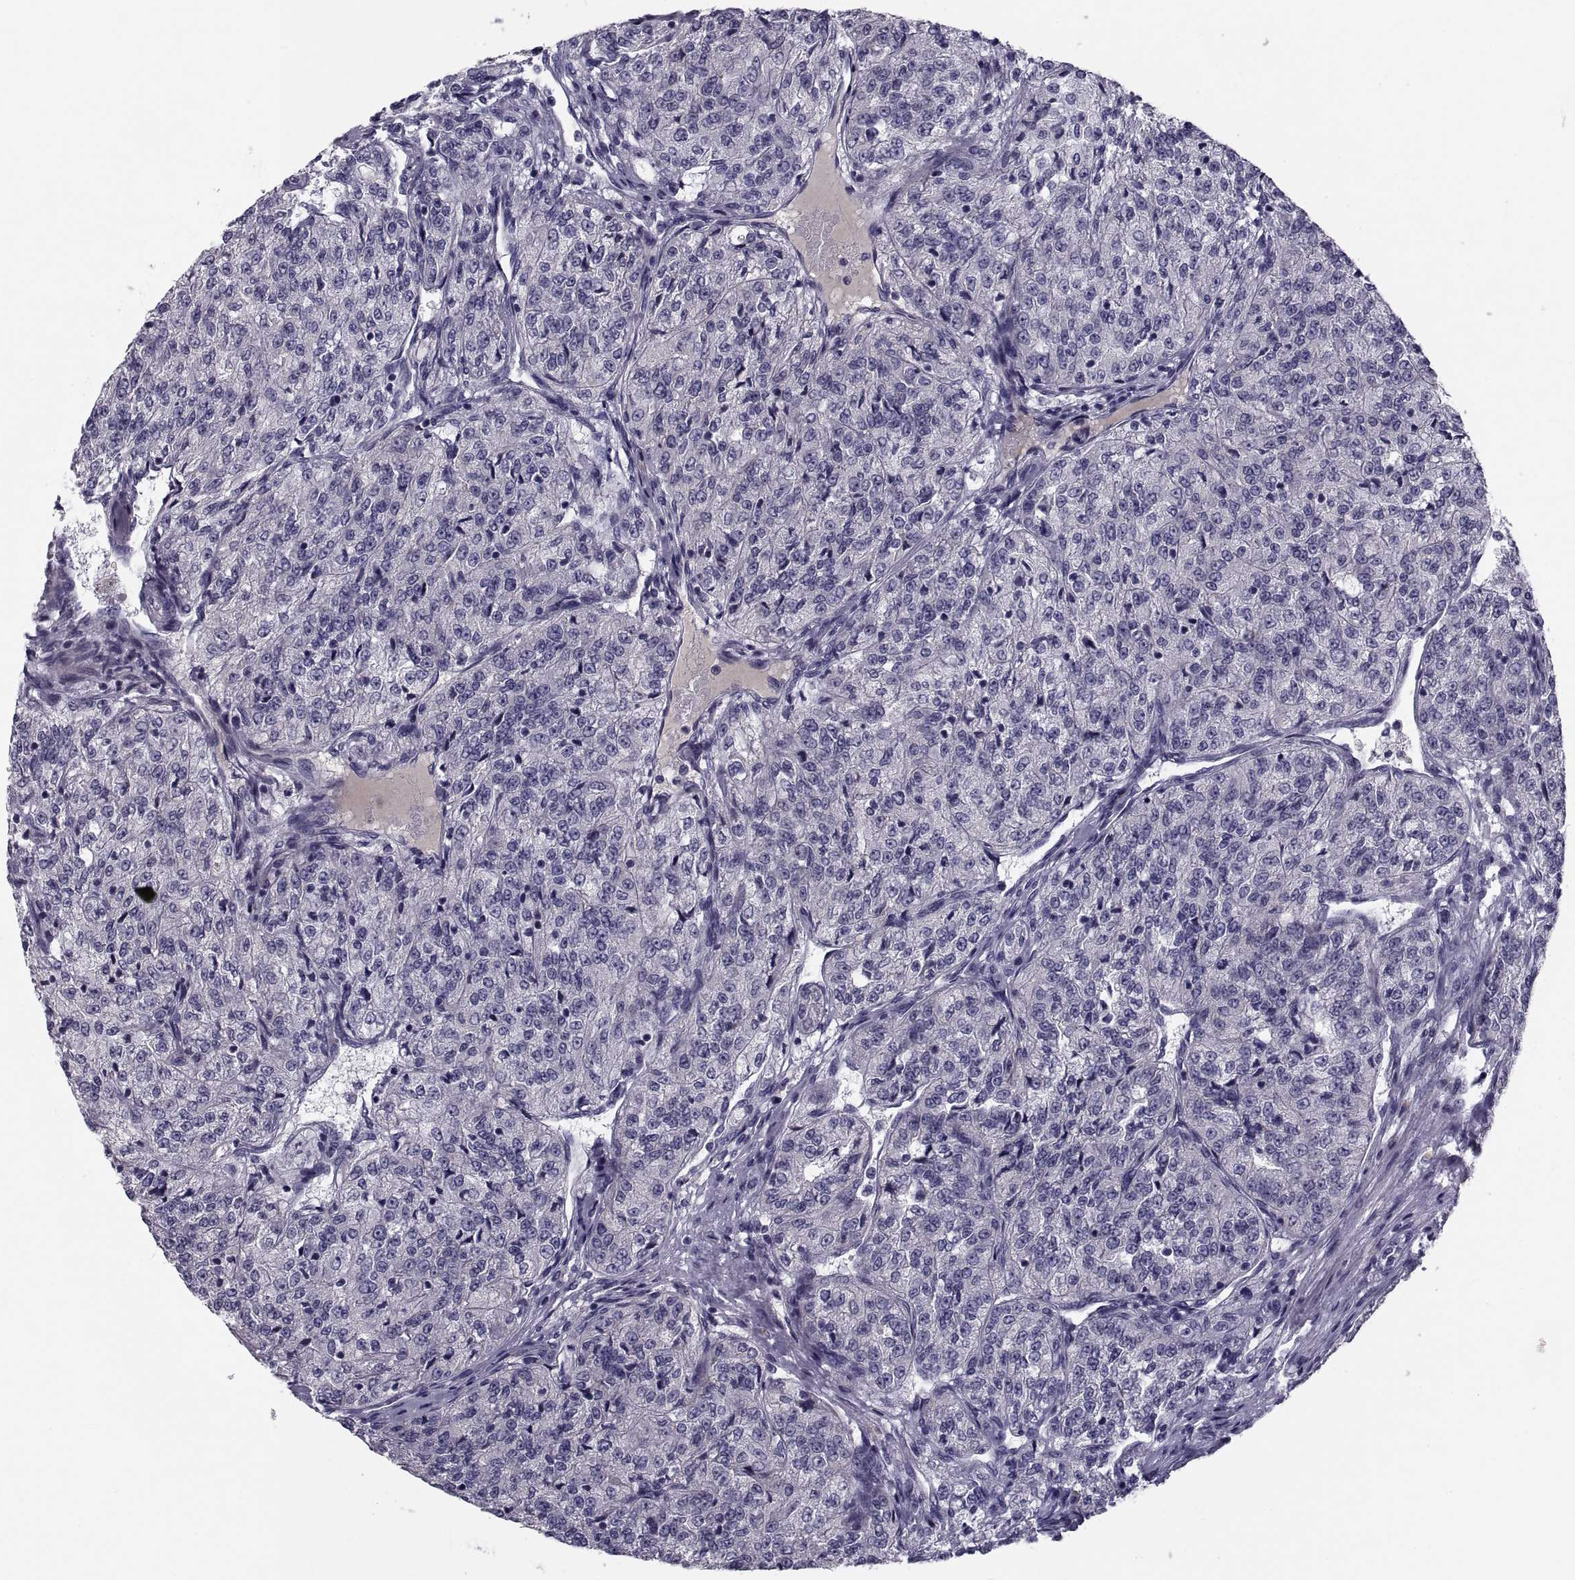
{"staining": {"intensity": "negative", "quantity": "none", "location": "none"}, "tissue": "renal cancer", "cell_type": "Tumor cells", "image_type": "cancer", "snomed": [{"axis": "morphology", "description": "Adenocarcinoma, NOS"}, {"axis": "topography", "description": "Kidney"}], "caption": "Immunohistochemistry (IHC) of human renal cancer (adenocarcinoma) reveals no staining in tumor cells. (Brightfield microscopy of DAB IHC at high magnification).", "gene": "PDZRN4", "patient": {"sex": "female", "age": 63}}